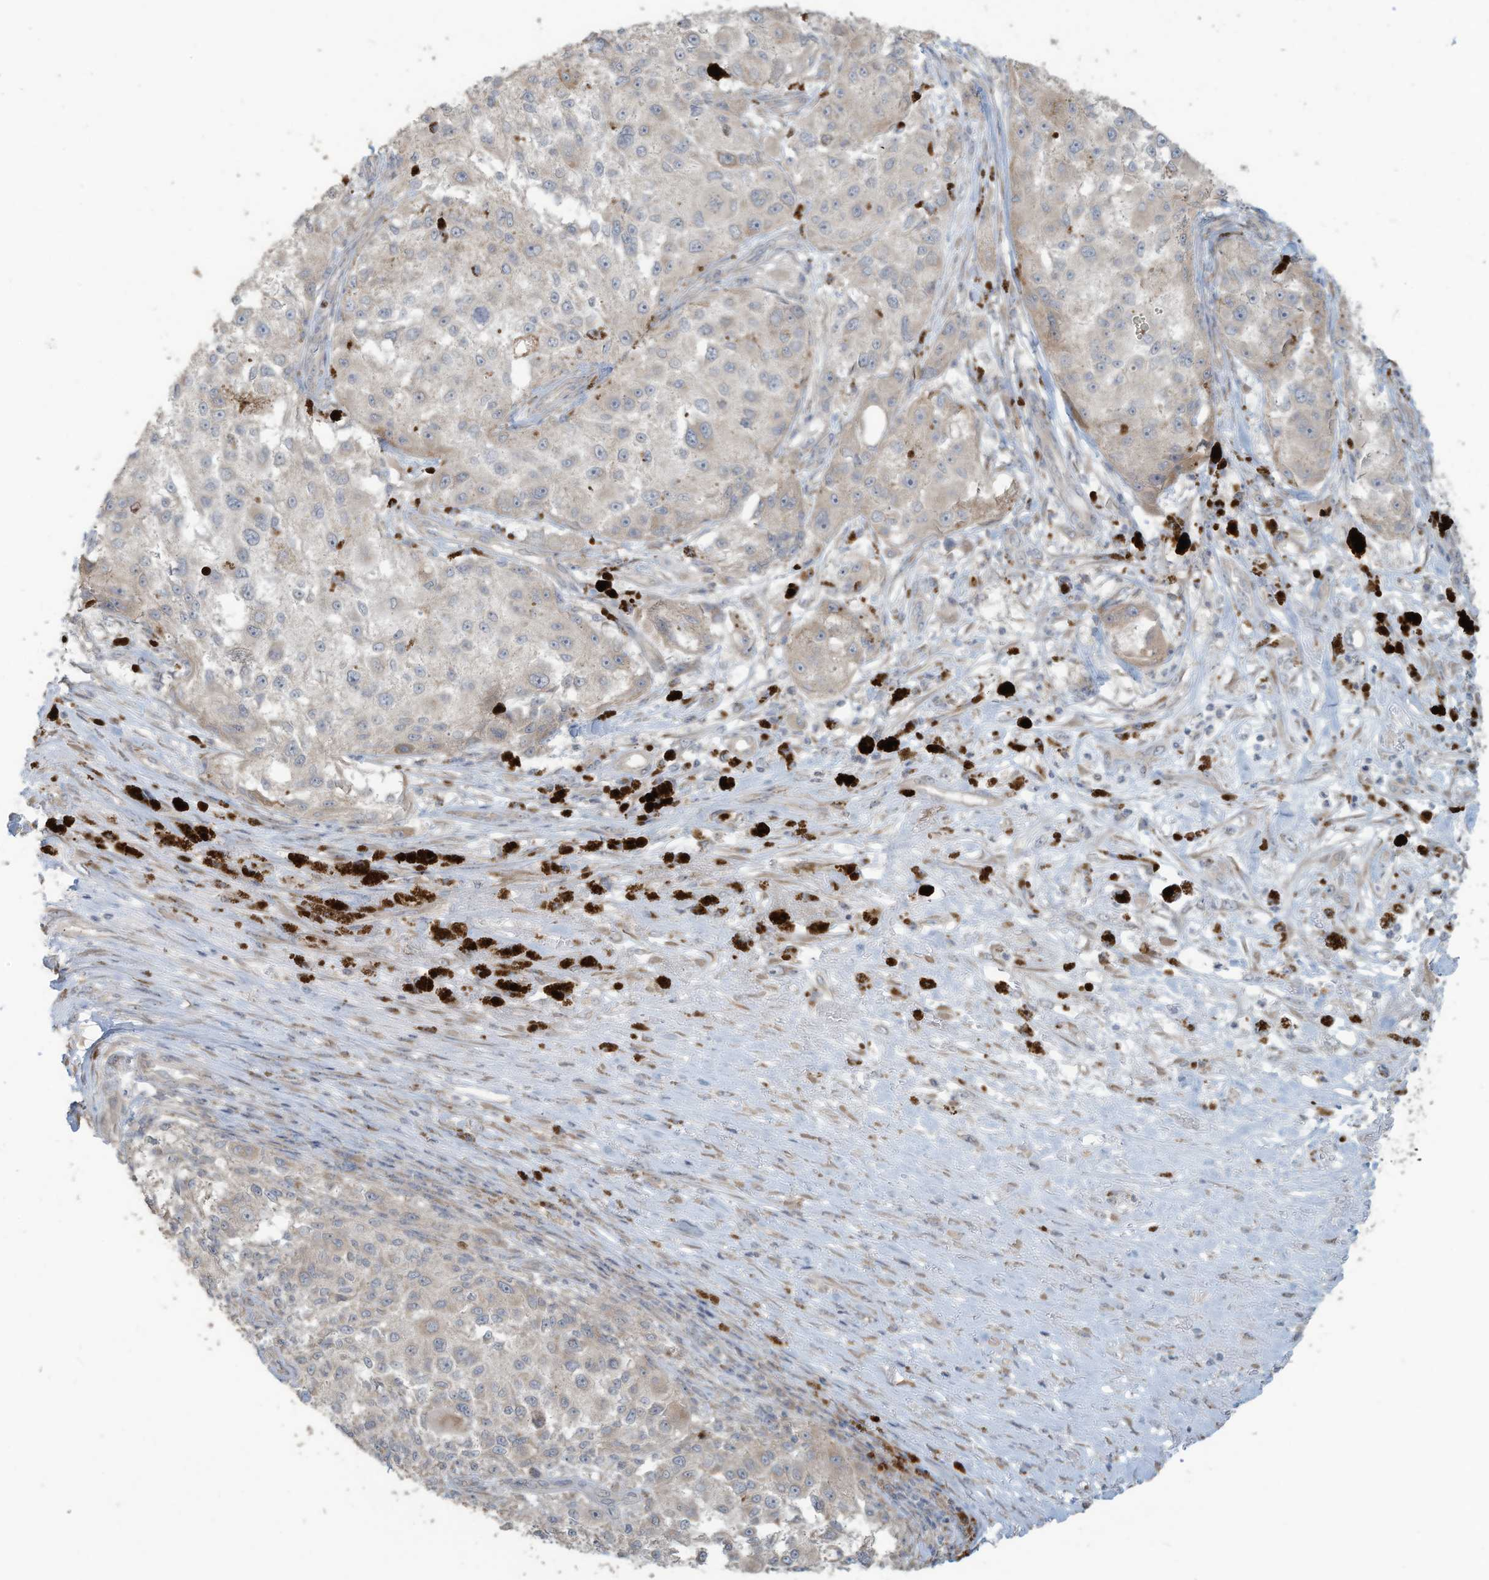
{"staining": {"intensity": "negative", "quantity": "none", "location": "none"}, "tissue": "melanoma", "cell_type": "Tumor cells", "image_type": "cancer", "snomed": [{"axis": "morphology", "description": "Necrosis, NOS"}, {"axis": "morphology", "description": "Malignant melanoma, NOS"}, {"axis": "topography", "description": "Skin"}], "caption": "The histopathology image exhibits no significant positivity in tumor cells of malignant melanoma.", "gene": "MAGIX", "patient": {"sex": "female", "age": 87}}